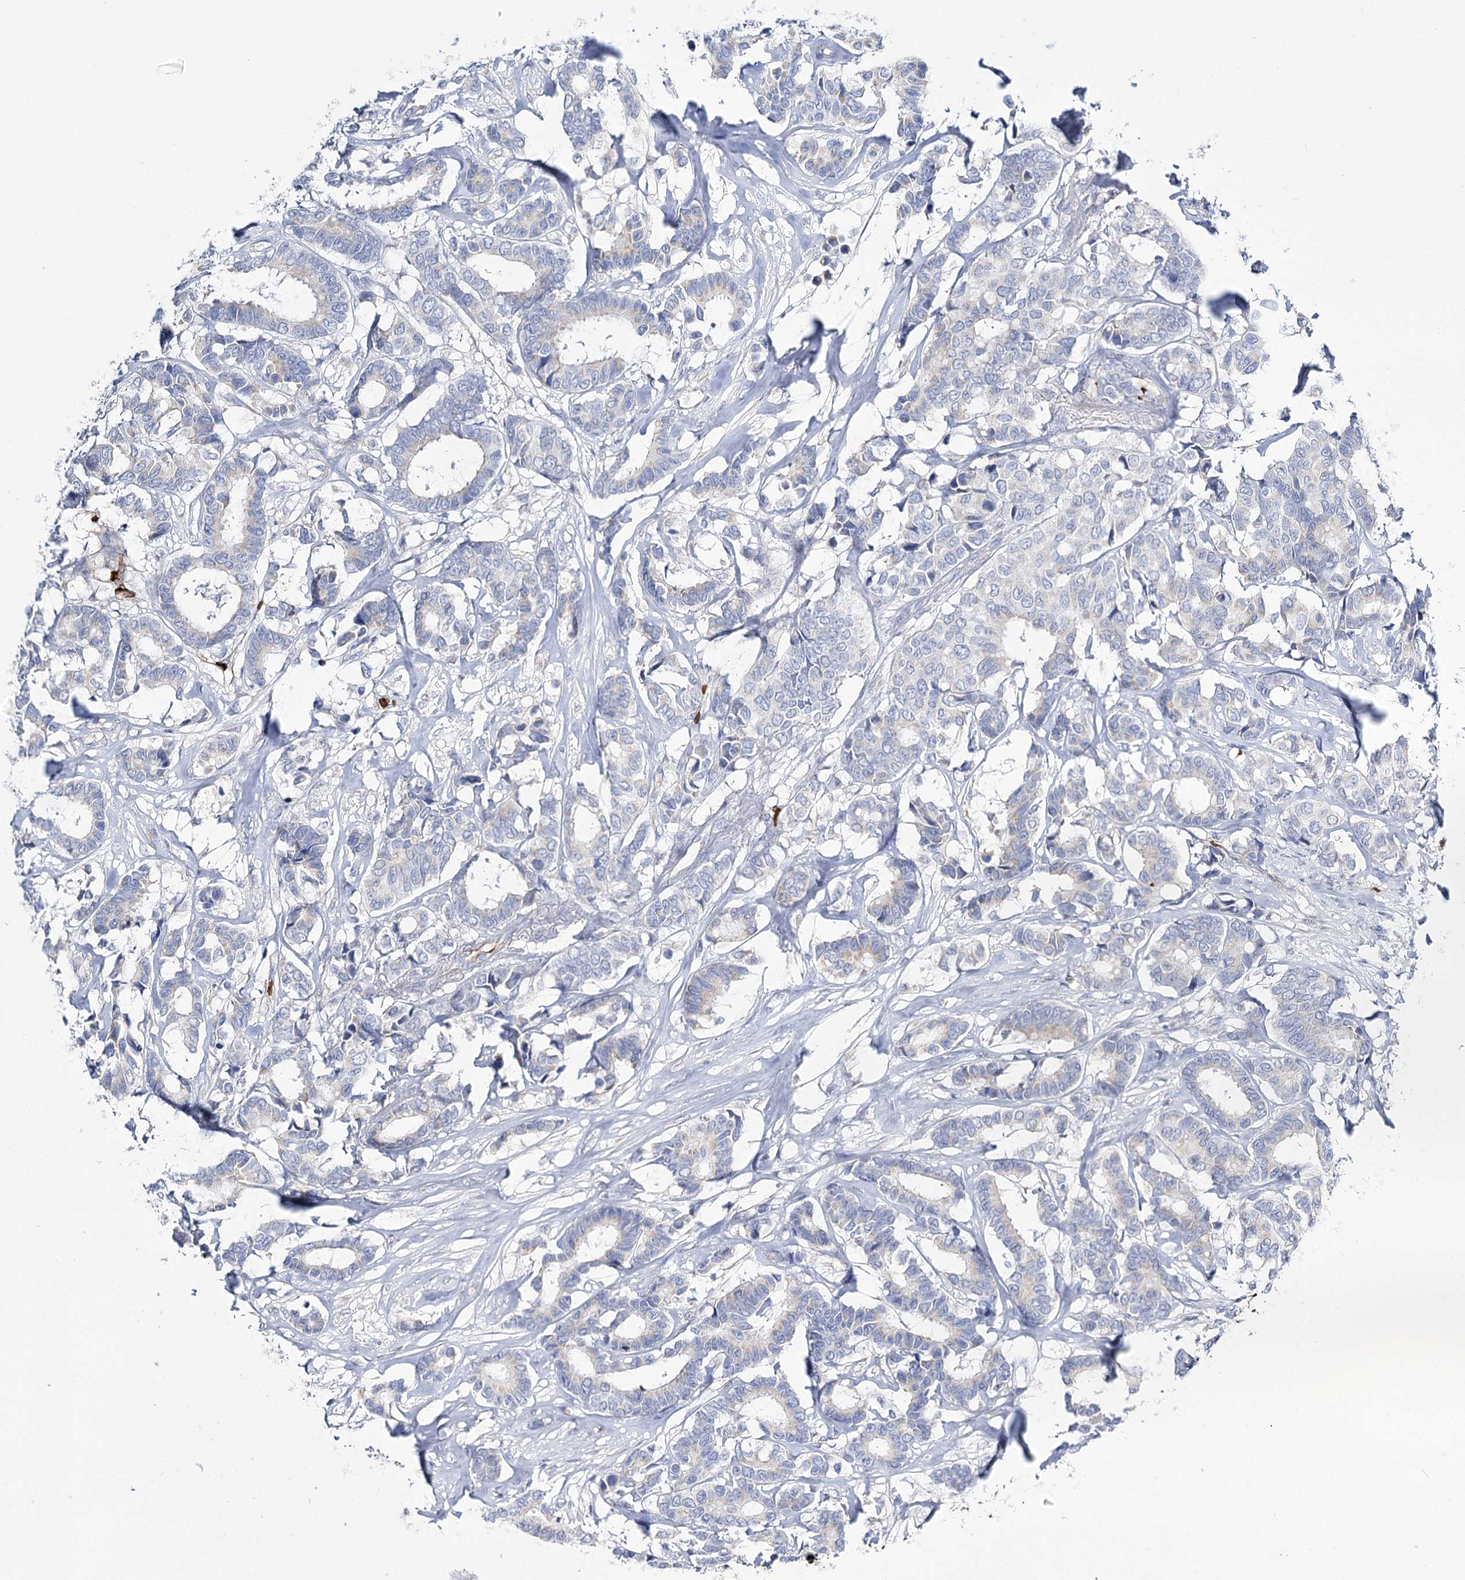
{"staining": {"intensity": "negative", "quantity": "none", "location": "none"}, "tissue": "breast cancer", "cell_type": "Tumor cells", "image_type": "cancer", "snomed": [{"axis": "morphology", "description": "Duct carcinoma"}, {"axis": "topography", "description": "Breast"}], "caption": "Protein analysis of breast cancer displays no significant positivity in tumor cells.", "gene": "GBF1", "patient": {"sex": "female", "age": 87}}